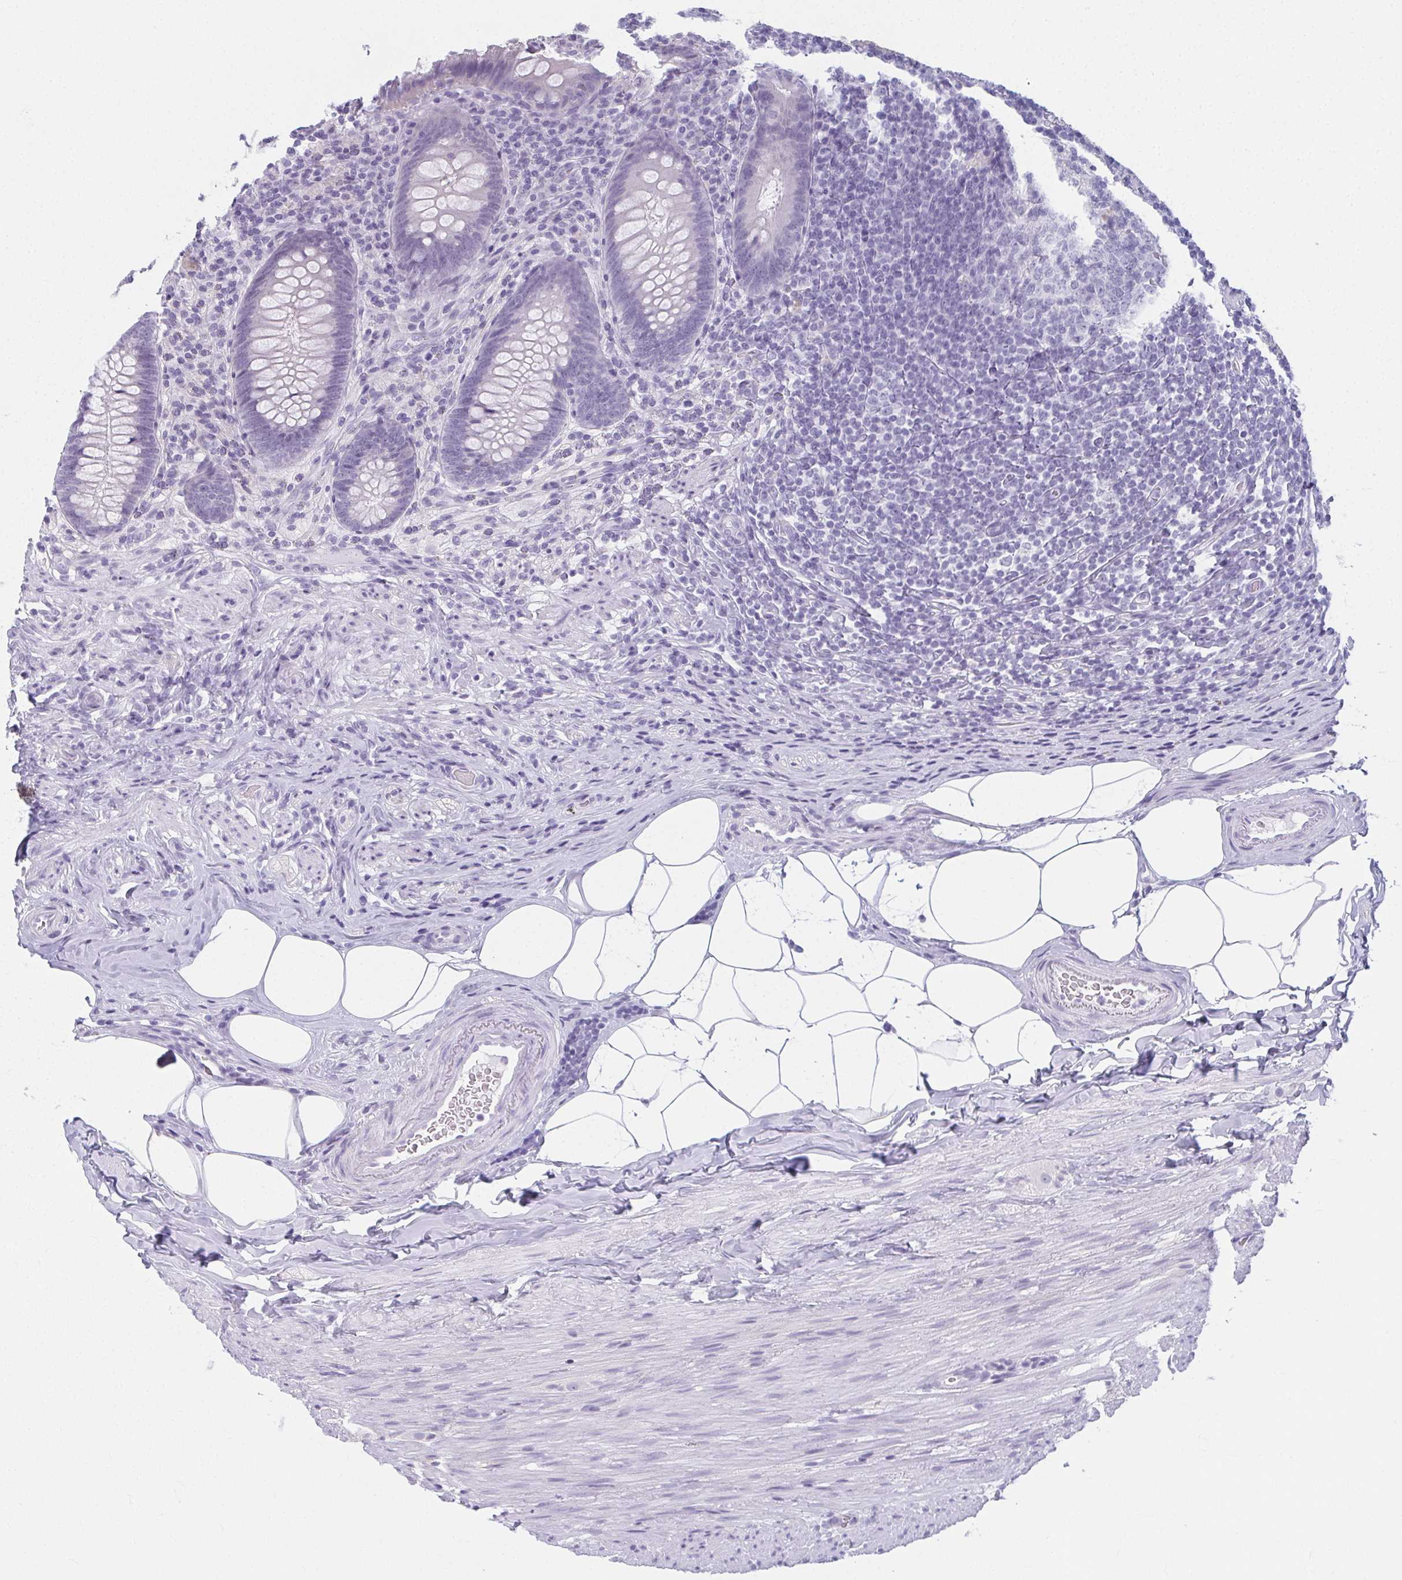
{"staining": {"intensity": "negative", "quantity": "none", "location": "none"}, "tissue": "appendix", "cell_type": "Glandular cells", "image_type": "normal", "snomed": [{"axis": "morphology", "description": "Normal tissue, NOS"}, {"axis": "topography", "description": "Appendix"}], "caption": "This is an immunohistochemistry photomicrograph of unremarkable appendix. There is no staining in glandular cells.", "gene": "MOBP", "patient": {"sex": "male", "age": 47}}